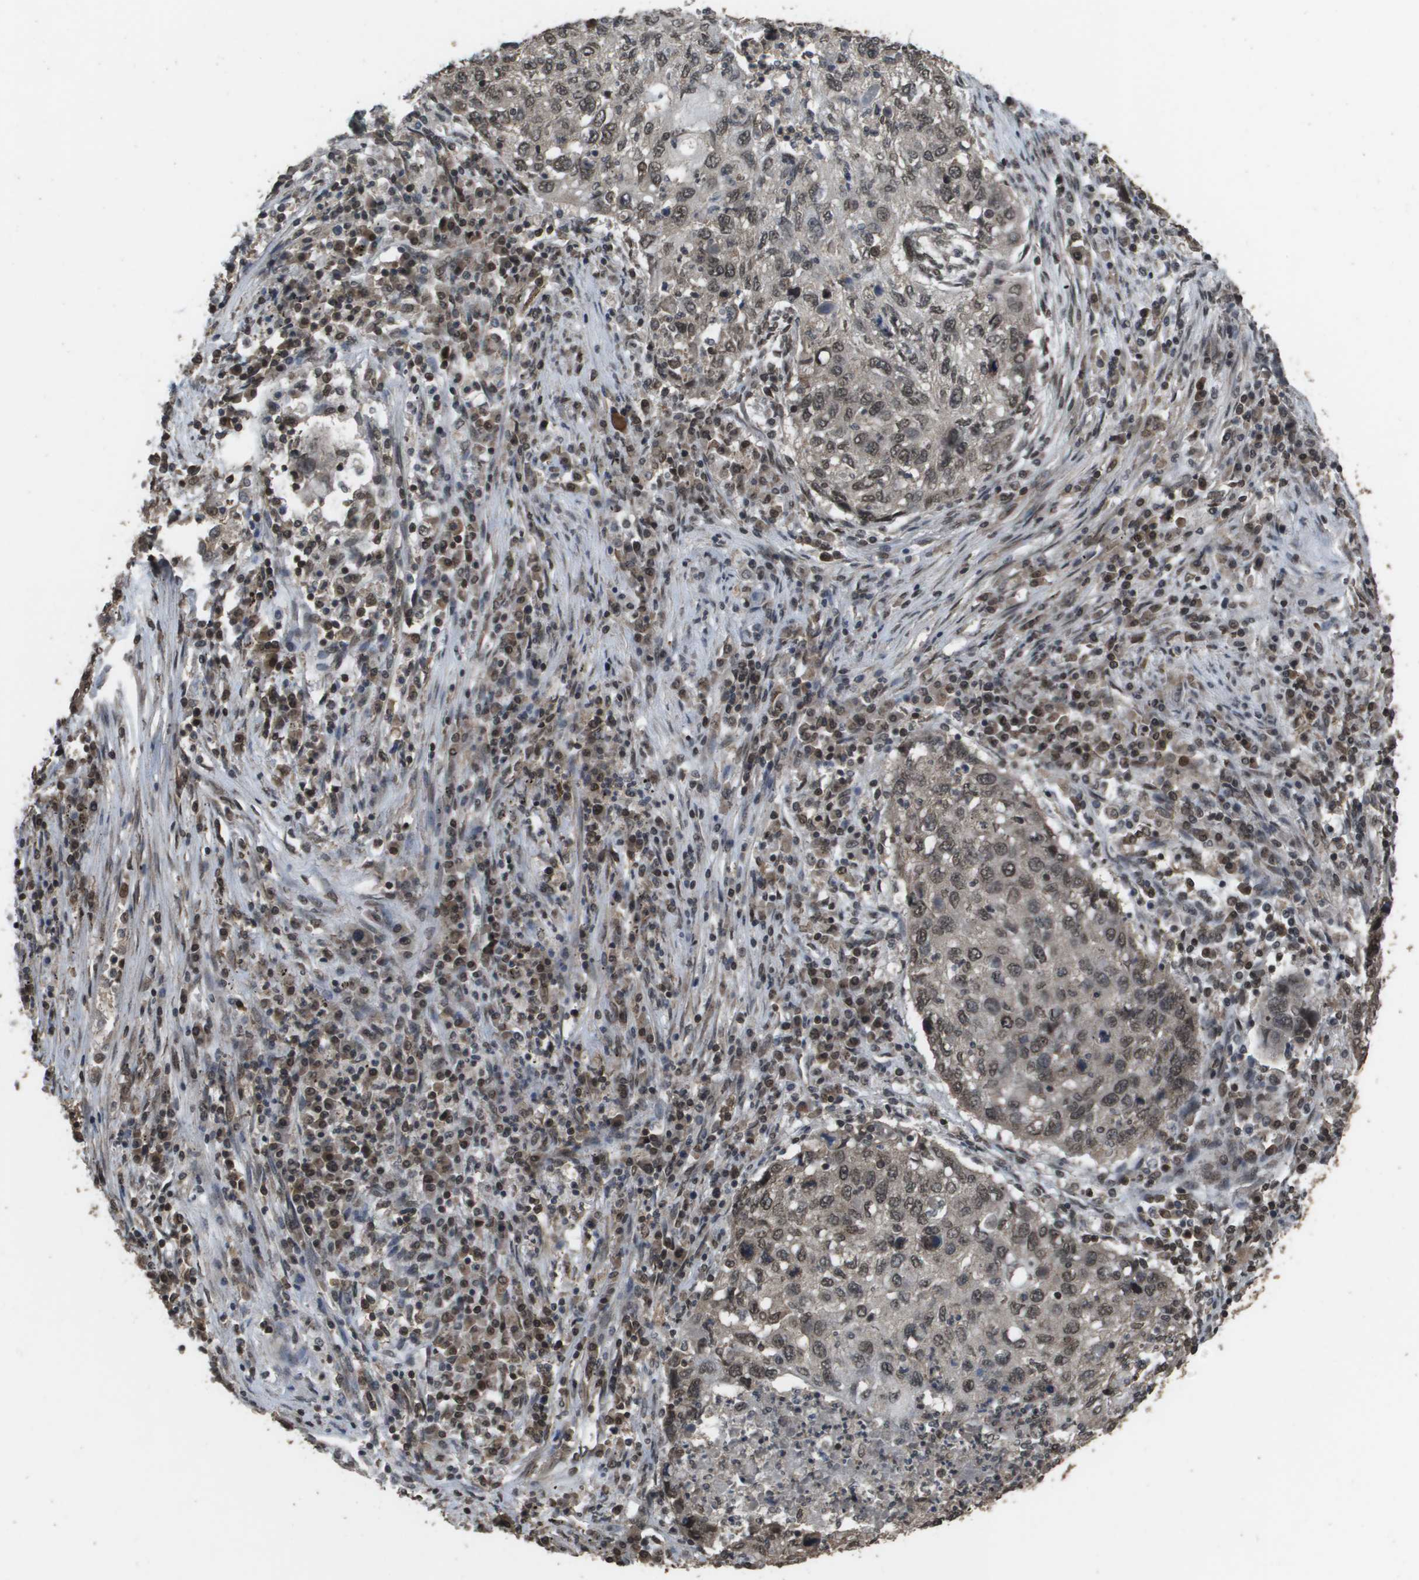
{"staining": {"intensity": "weak", "quantity": ">75%", "location": "cytoplasmic/membranous,nuclear"}, "tissue": "lung cancer", "cell_type": "Tumor cells", "image_type": "cancer", "snomed": [{"axis": "morphology", "description": "Squamous cell carcinoma, NOS"}, {"axis": "topography", "description": "Lung"}], "caption": "A brown stain labels weak cytoplasmic/membranous and nuclear staining of a protein in squamous cell carcinoma (lung) tumor cells.", "gene": "AXIN2", "patient": {"sex": "female", "age": 63}}